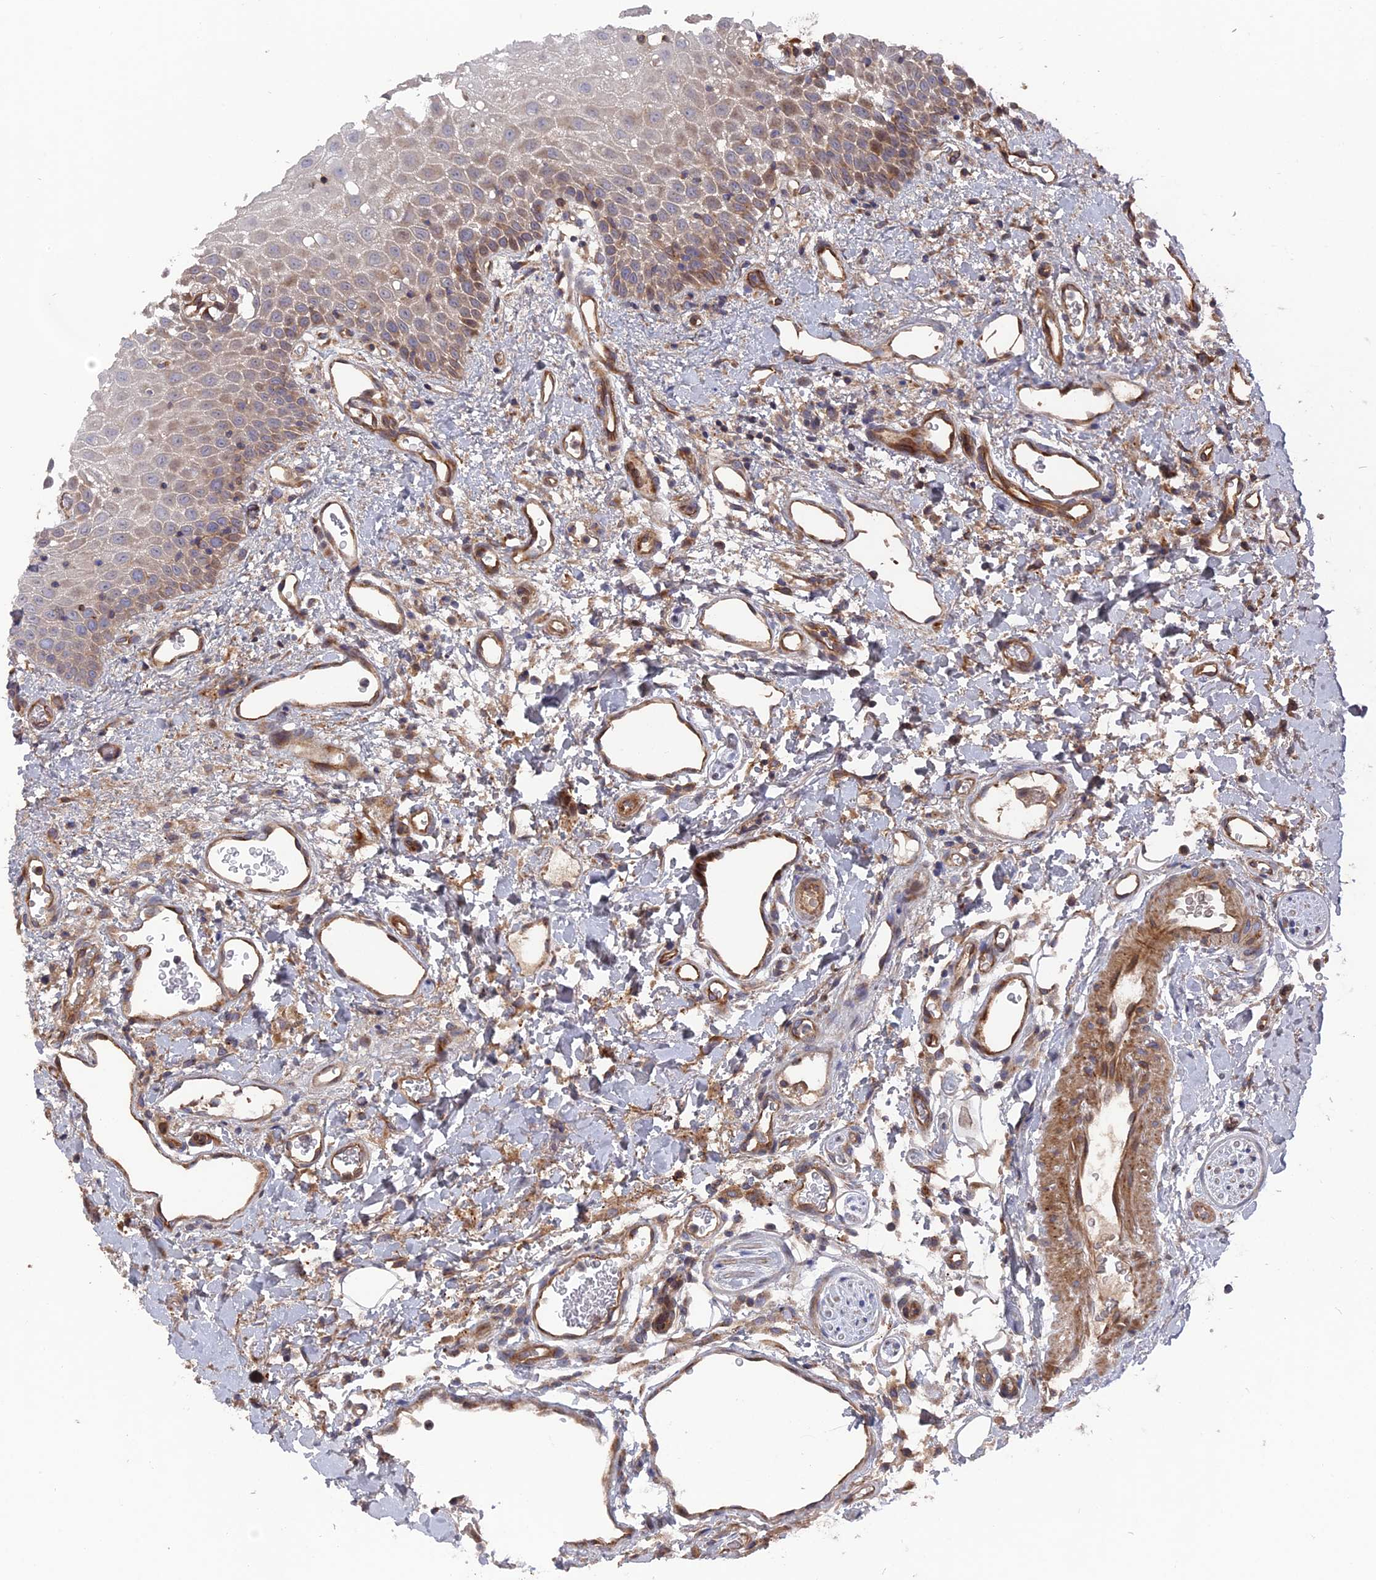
{"staining": {"intensity": "moderate", "quantity": "25%-75%", "location": "cytoplasmic/membranous"}, "tissue": "oral mucosa", "cell_type": "Squamous epithelial cells", "image_type": "normal", "snomed": [{"axis": "morphology", "description": "Normal tissue, NOS"}, {"axis": "topography", "description": "Oral tissue"}], "caption": "Immunohistochemical staining of benign human oral mucosa exhibits 25%-75% levels of moderate cytoplasmic/membranous protein expression in approximately 25%-75% of squamous epithelial cells. The staining is performed using DAB brown chromogen to label protein expression. The nuclei are counter-stained blue using hematoxylin.", "gene": "DEF8", "patient": {"sex": "female", "age": 70}}